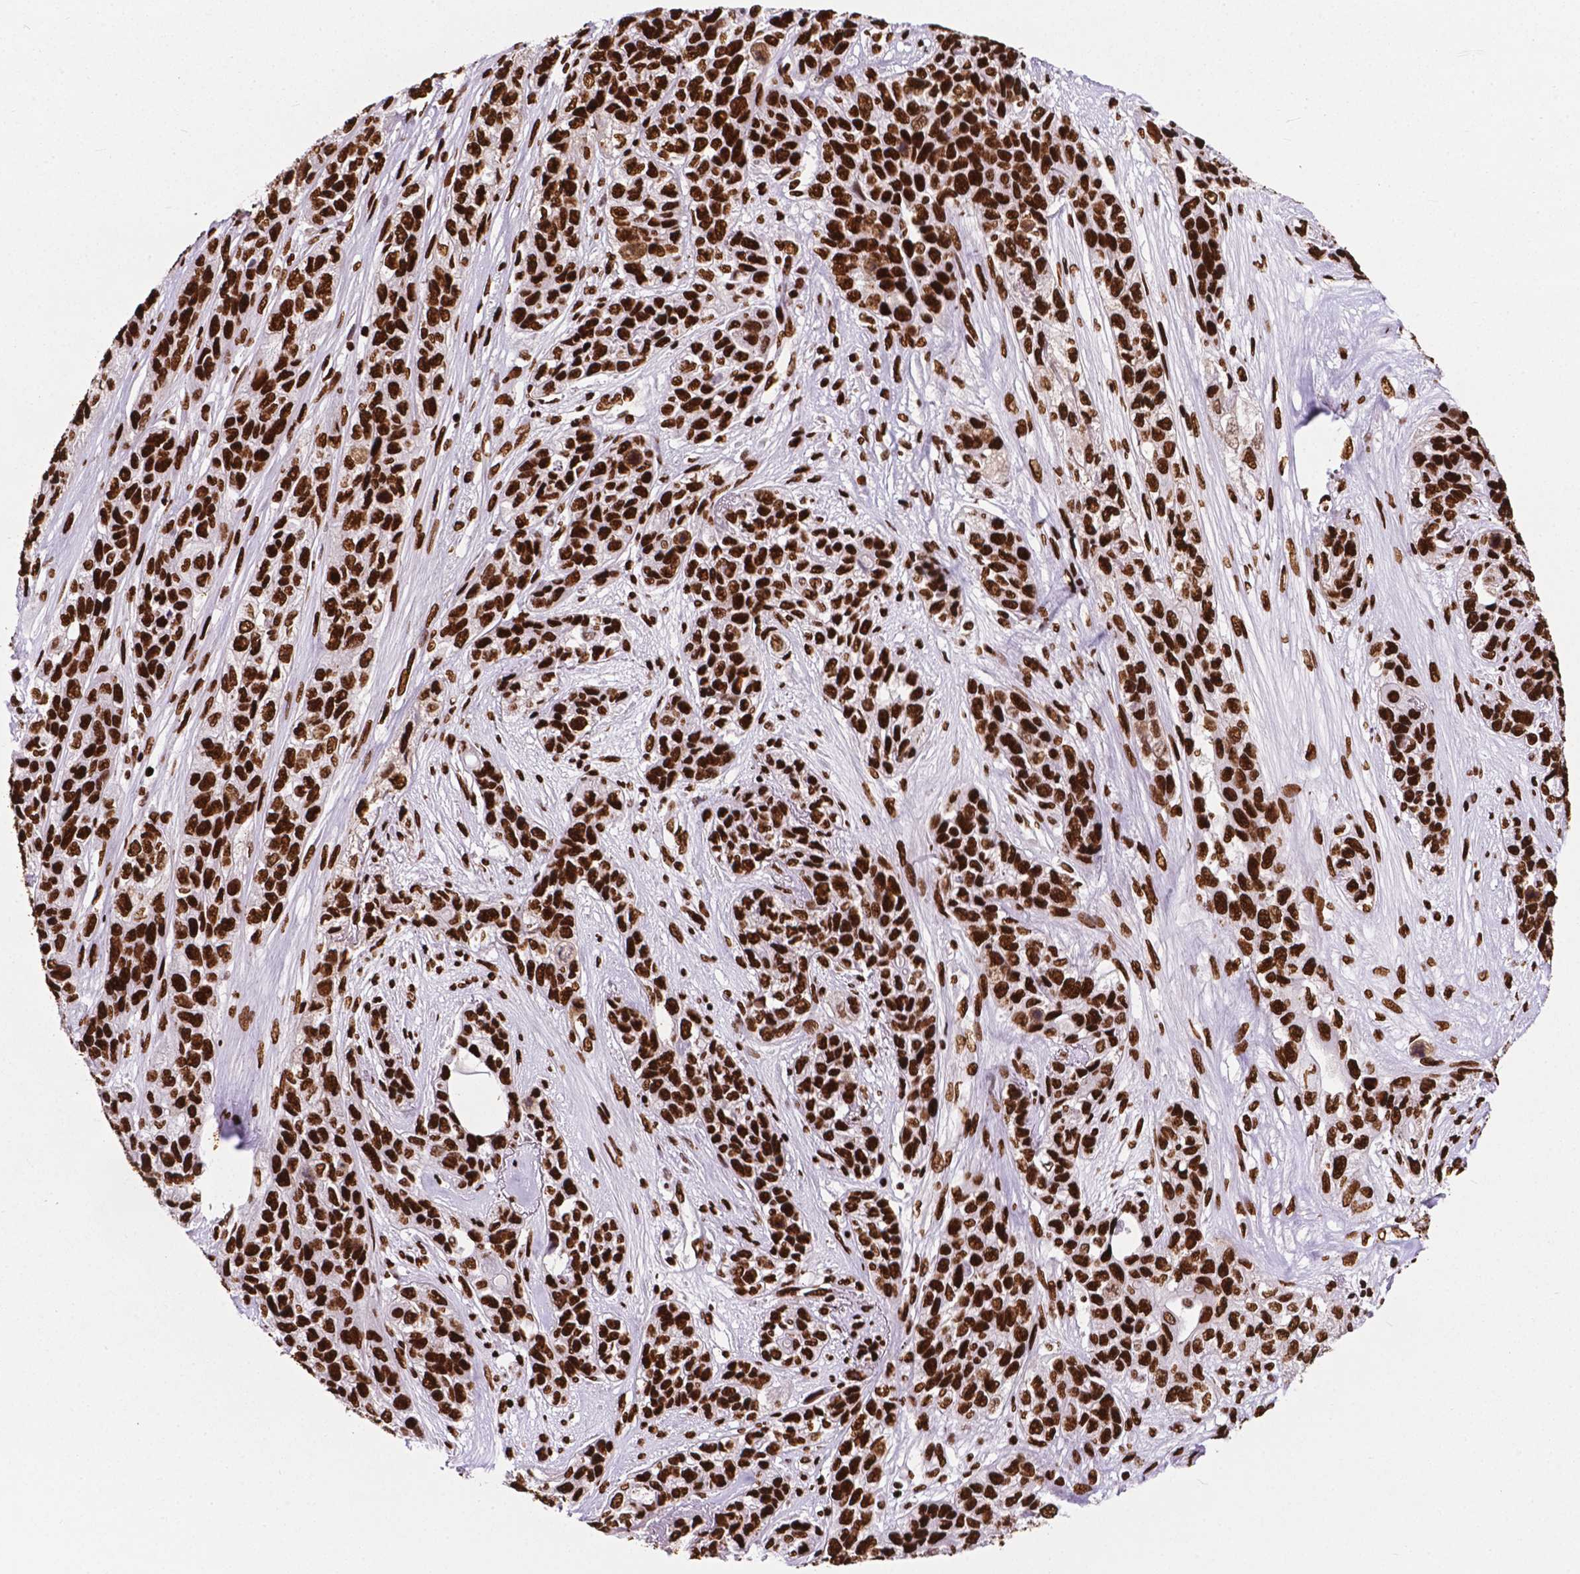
{"staining": {"intensity": "strong", "quantity": ">75%", "location": "nuclear"}, "tissue": "lung cancer", "cell_type": "Tumor cells", "image_type": "cancer", "snomed": [{"axis": "morphology", "description": "Squamous cell carcinoma, NOS"}, {"axis": "topography", "description": "Lung"}], "caption": "Tumor cells display high levels of strong nuclear expression in approximately >75% of cells in human lung squamous cell carcinoma.", "gene": "SMIM5", "patient": {"sex": "female", "age": 70}}